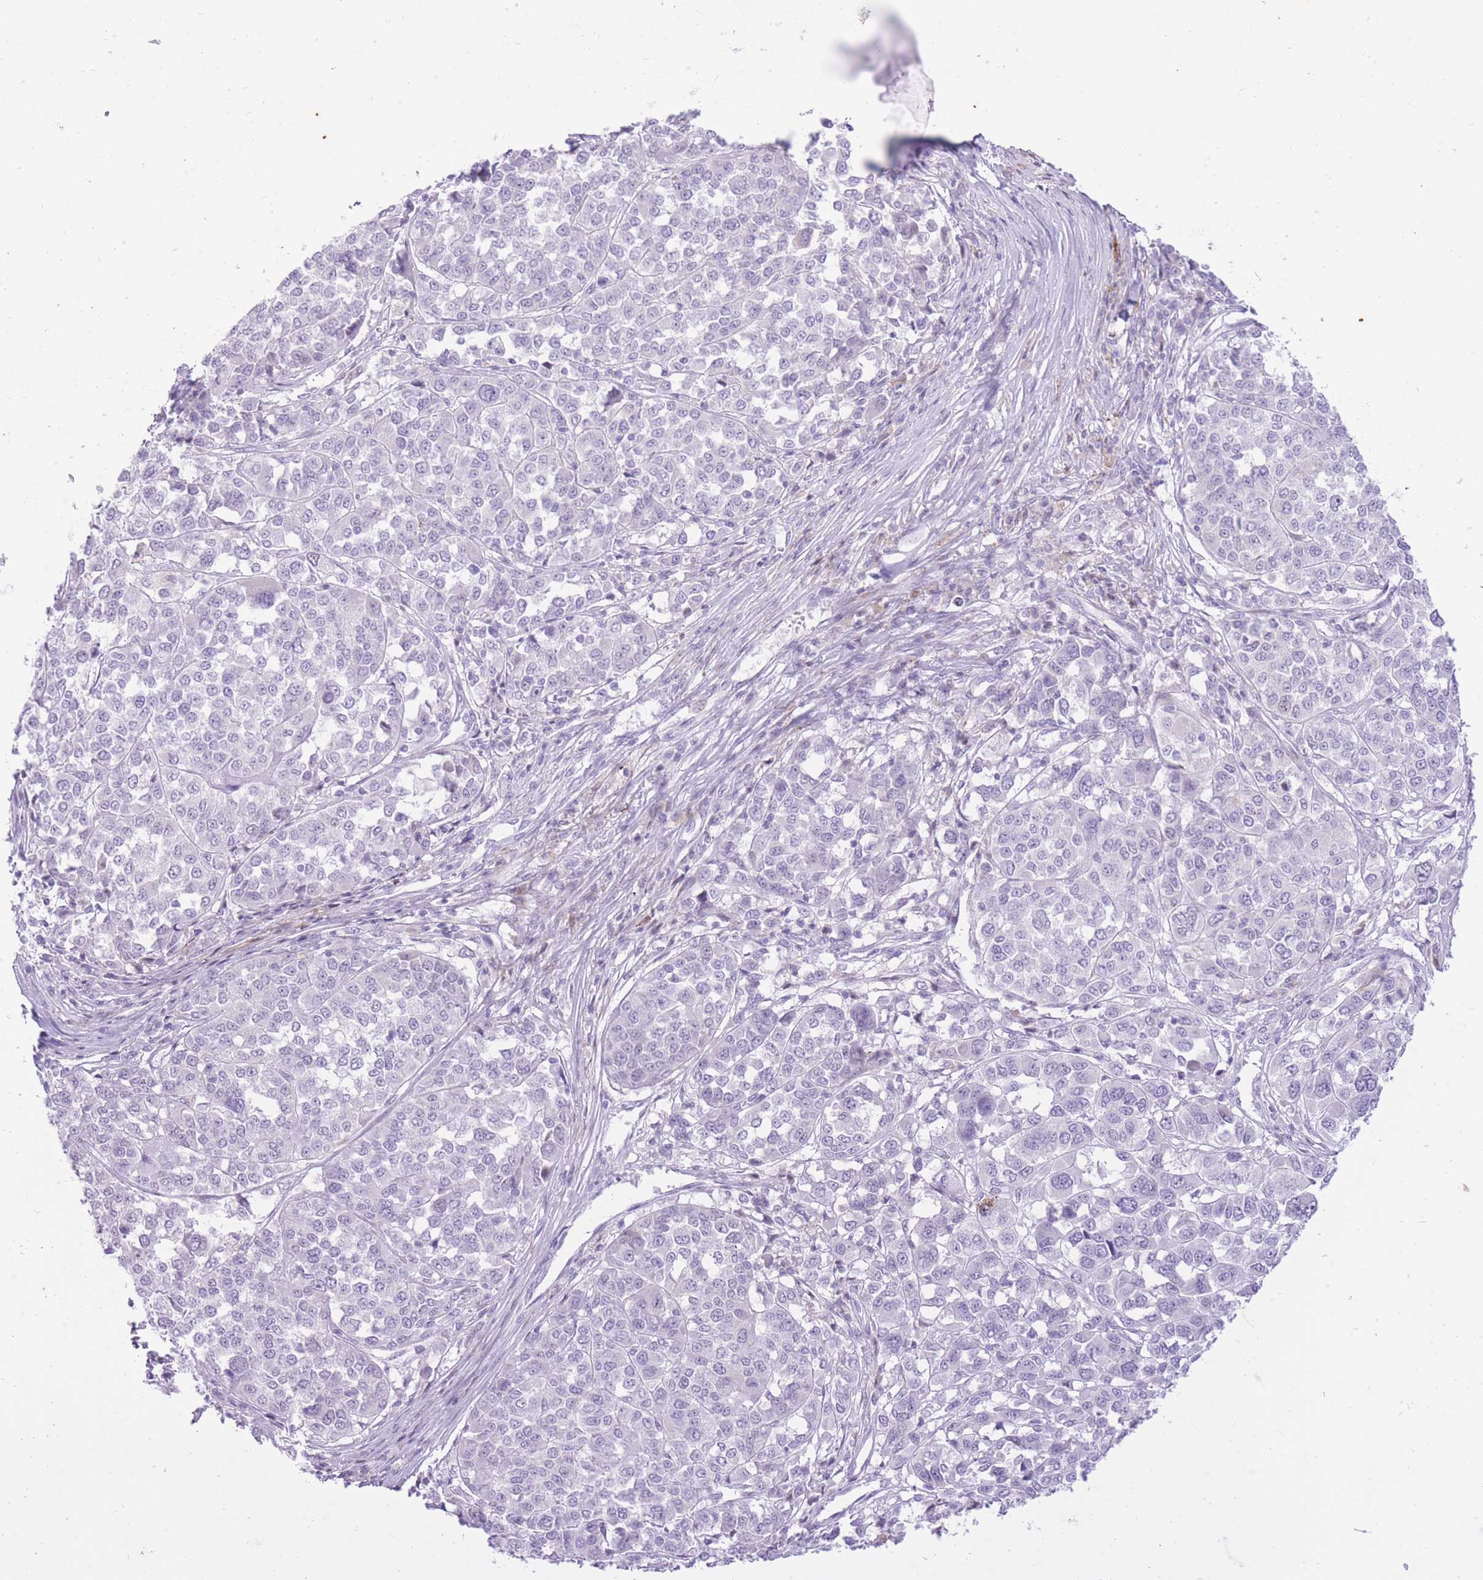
{"staining": {"intensity": "negative", "quantity": "none", "location": "none"}, "tissue": "melanoma", "cell_type": "Tumor cells", "image_type": "cancer", "snomed": [{"axis": "morphology", "description": "Malignant melanoma, Metastatic site"}, {"axis": "topography", "description": "Lymph node"}], "caption": "DAB (3,3'-diaminobenzidine) immunohistochemical staining of human malignant melanoma (metastatic site) displays no significant expression in tumor cells.", "gene": "MEIS3", "patient": {"sex": "male", "age": 44}}